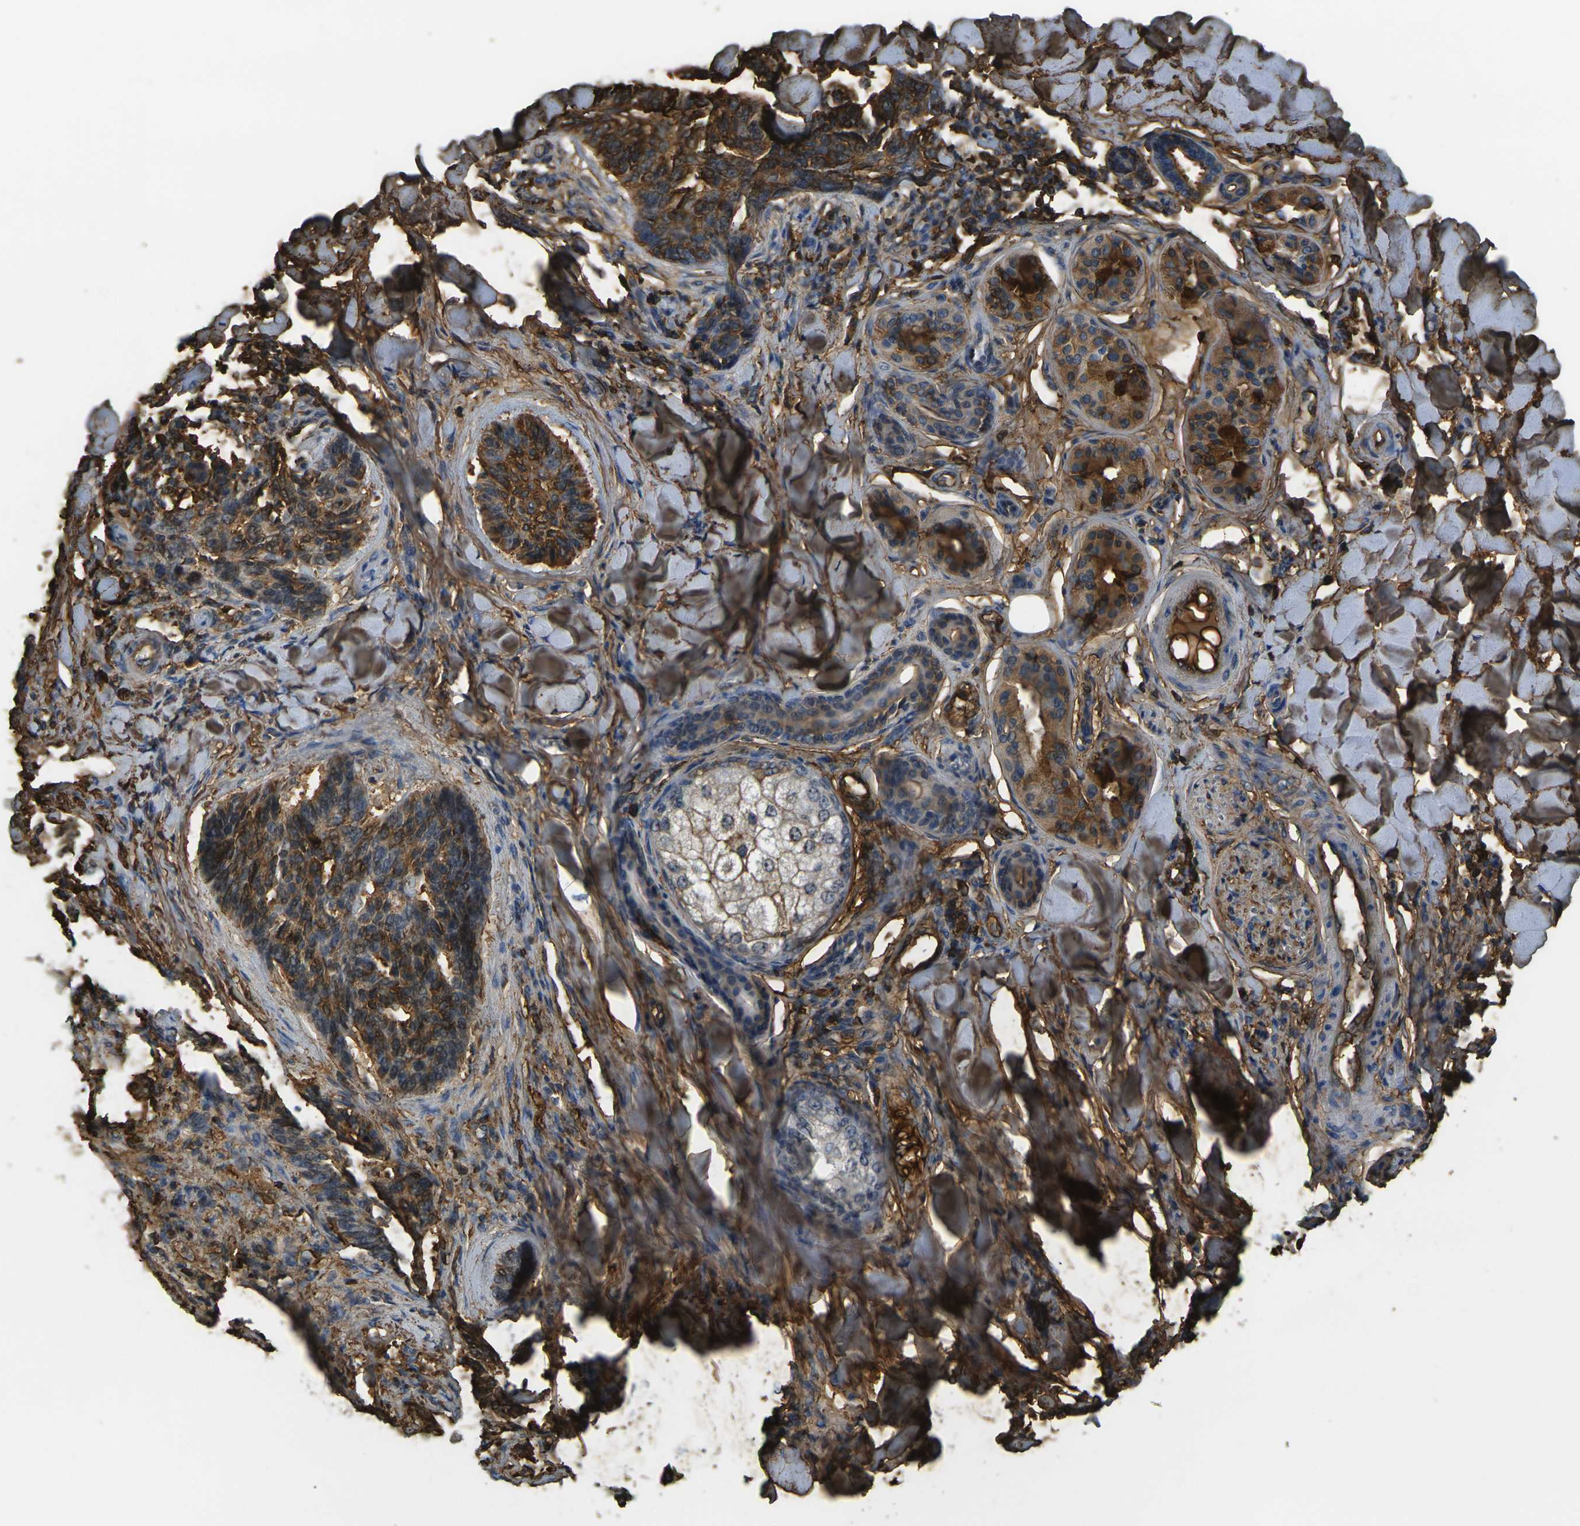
{"staining": {"intensity": "strong", "quantity": ">75%", "location": "cytoplasmic/membranous"}, "tissue": "skin cancer", "cell_type": "Tumor cells", "image_type": "cancer", "snomed": [{"axis": "morphology", "description": "Basal cell carcinoma"}, {"axis": "topography", "description": "Skin"}], "caption": "Approximately >75% of tumor cells in human skin cancer display strong cytoplasmic/membranous protein expression as visualized by brown immunohistochemical staining.", "gene": "PLCD1", "patient": {"sex": "male", "age": 43}}